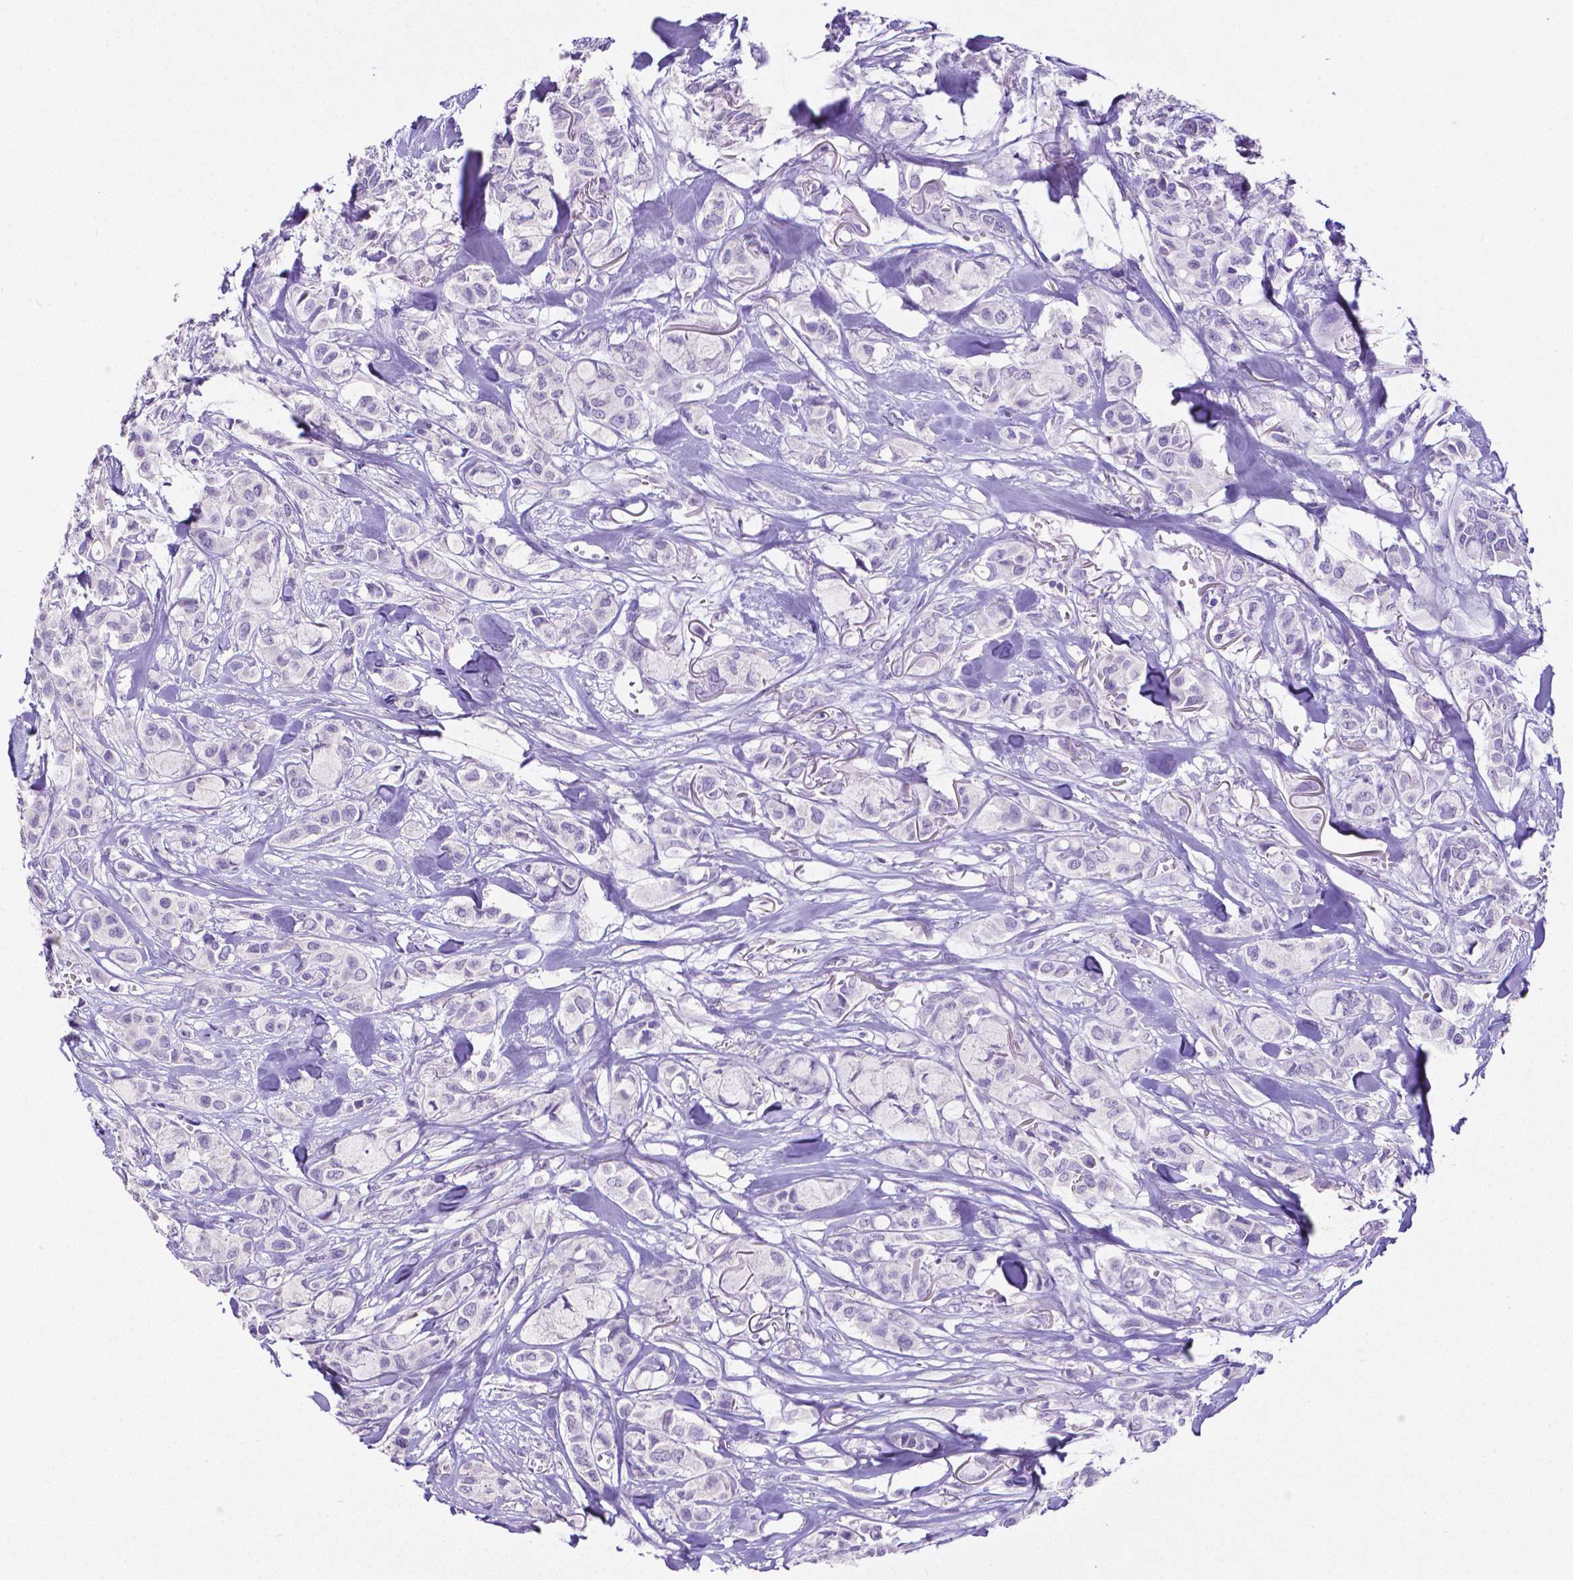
{"staining": {"intensity": "negative", "quantity": "none", "location": "none"}, "tissue": "breast cancer", "cell_type": "Tumor cells", "image_type": "cancer", "snomed": [{"axis": "morphology", "description": "Duct carcinoma"}, {"axis": "topography", "description": "Breast"}], "caption": "Breast intraductal carcinoma was stained to show a protein in brown. There is no significant expression in tumor cells.", "gene": "SATB2", "patient": {"sex": "female", "age": 85}}